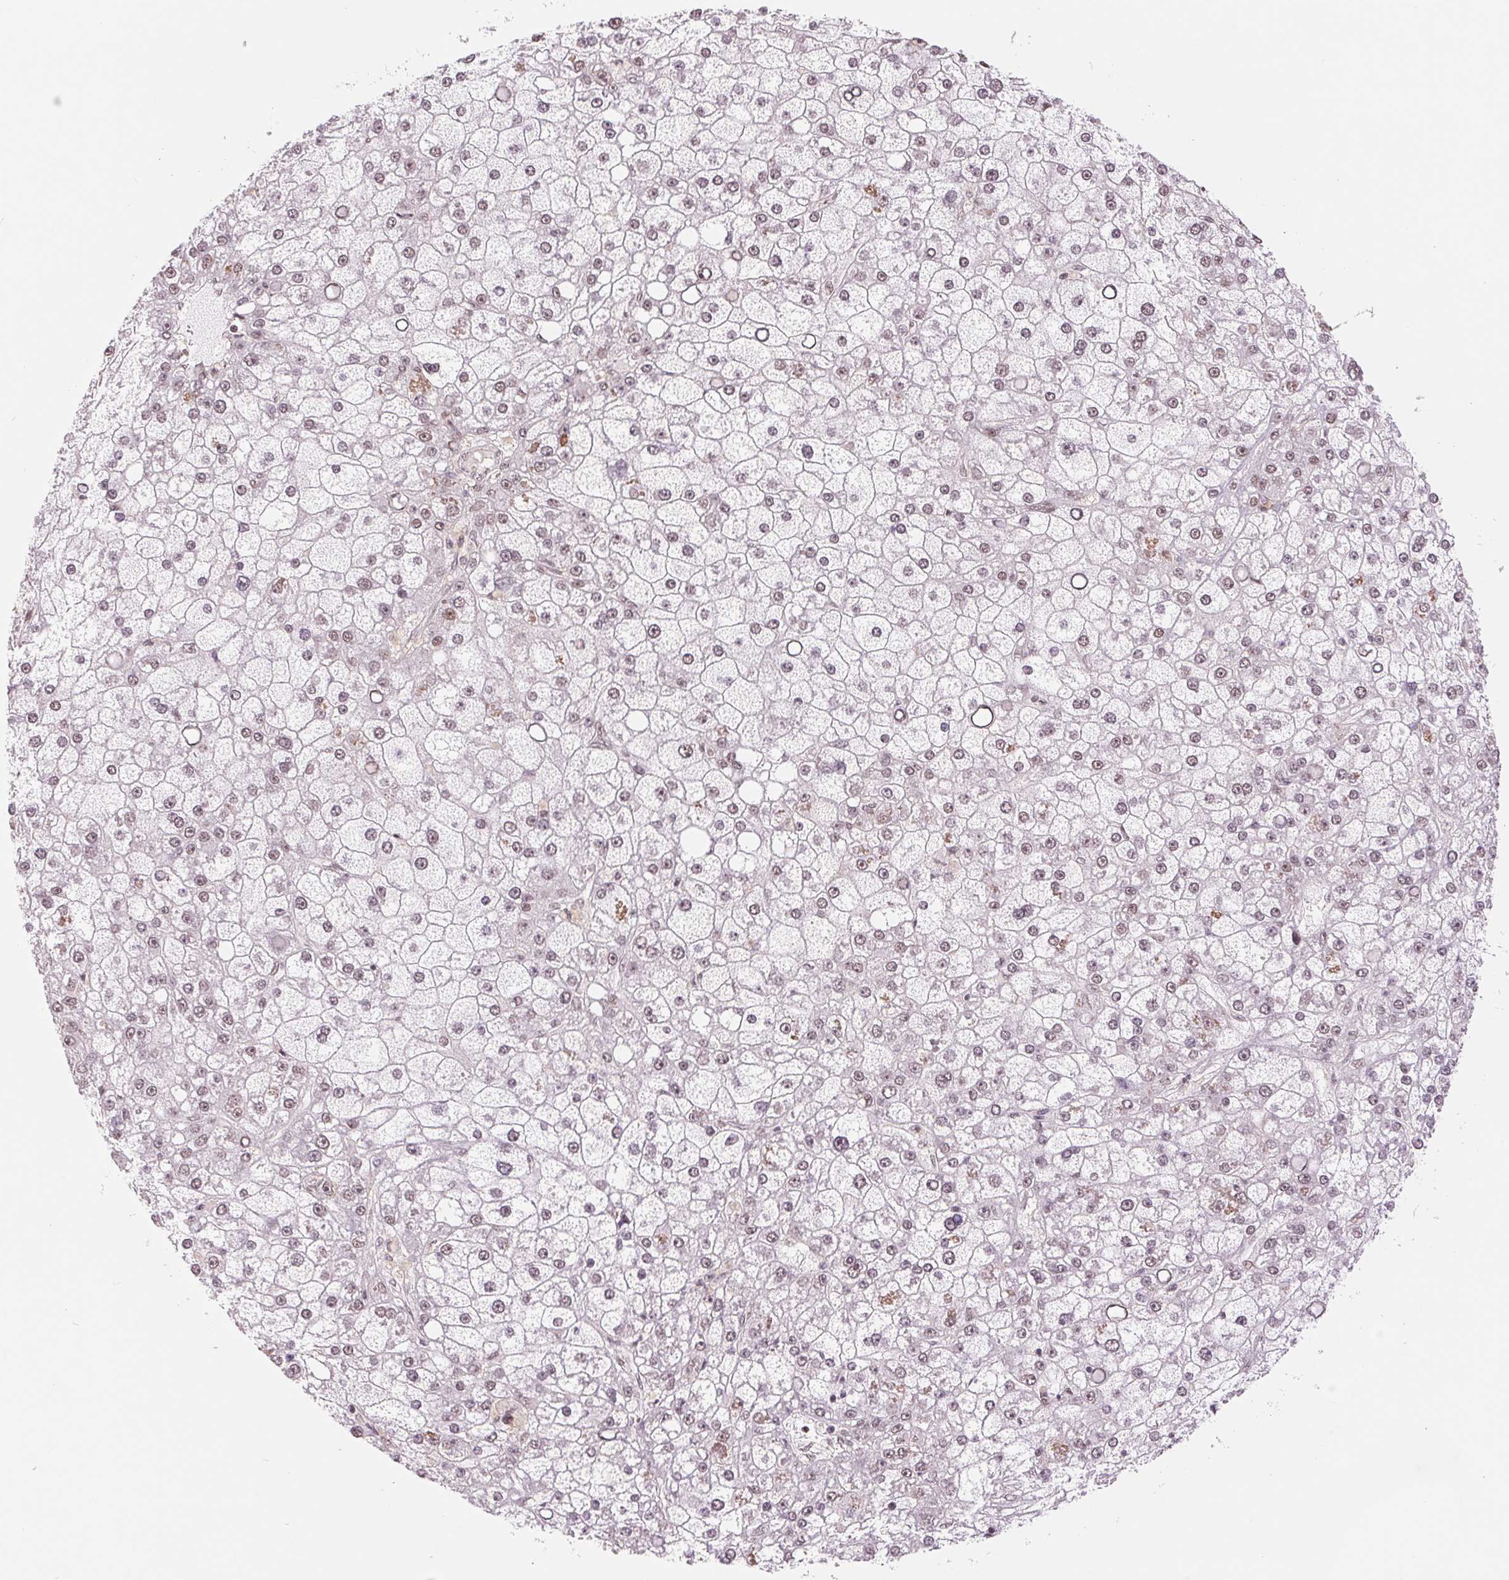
{"staining": {"intensity": "weak", "quantity": "25%-75%", "location": "nuclear"}, "tissue": "liver cancer", "cell_type": "Tumor cells", "image_type": "cancer", "snomed": [{"axis": "morphology", "description": "Carcinoma, Hepatocellular, NOS"}, {"axis": "topography", "description": "Liver"}], "caption": "IHC (DAB) staining of human hepatocellular carcinoma (liver) shows weak nuclear protein expression in approximately 25%-75% of tumor cells.", "gene": "SREK1", "patient": {"sex": "male", "age": 67}}